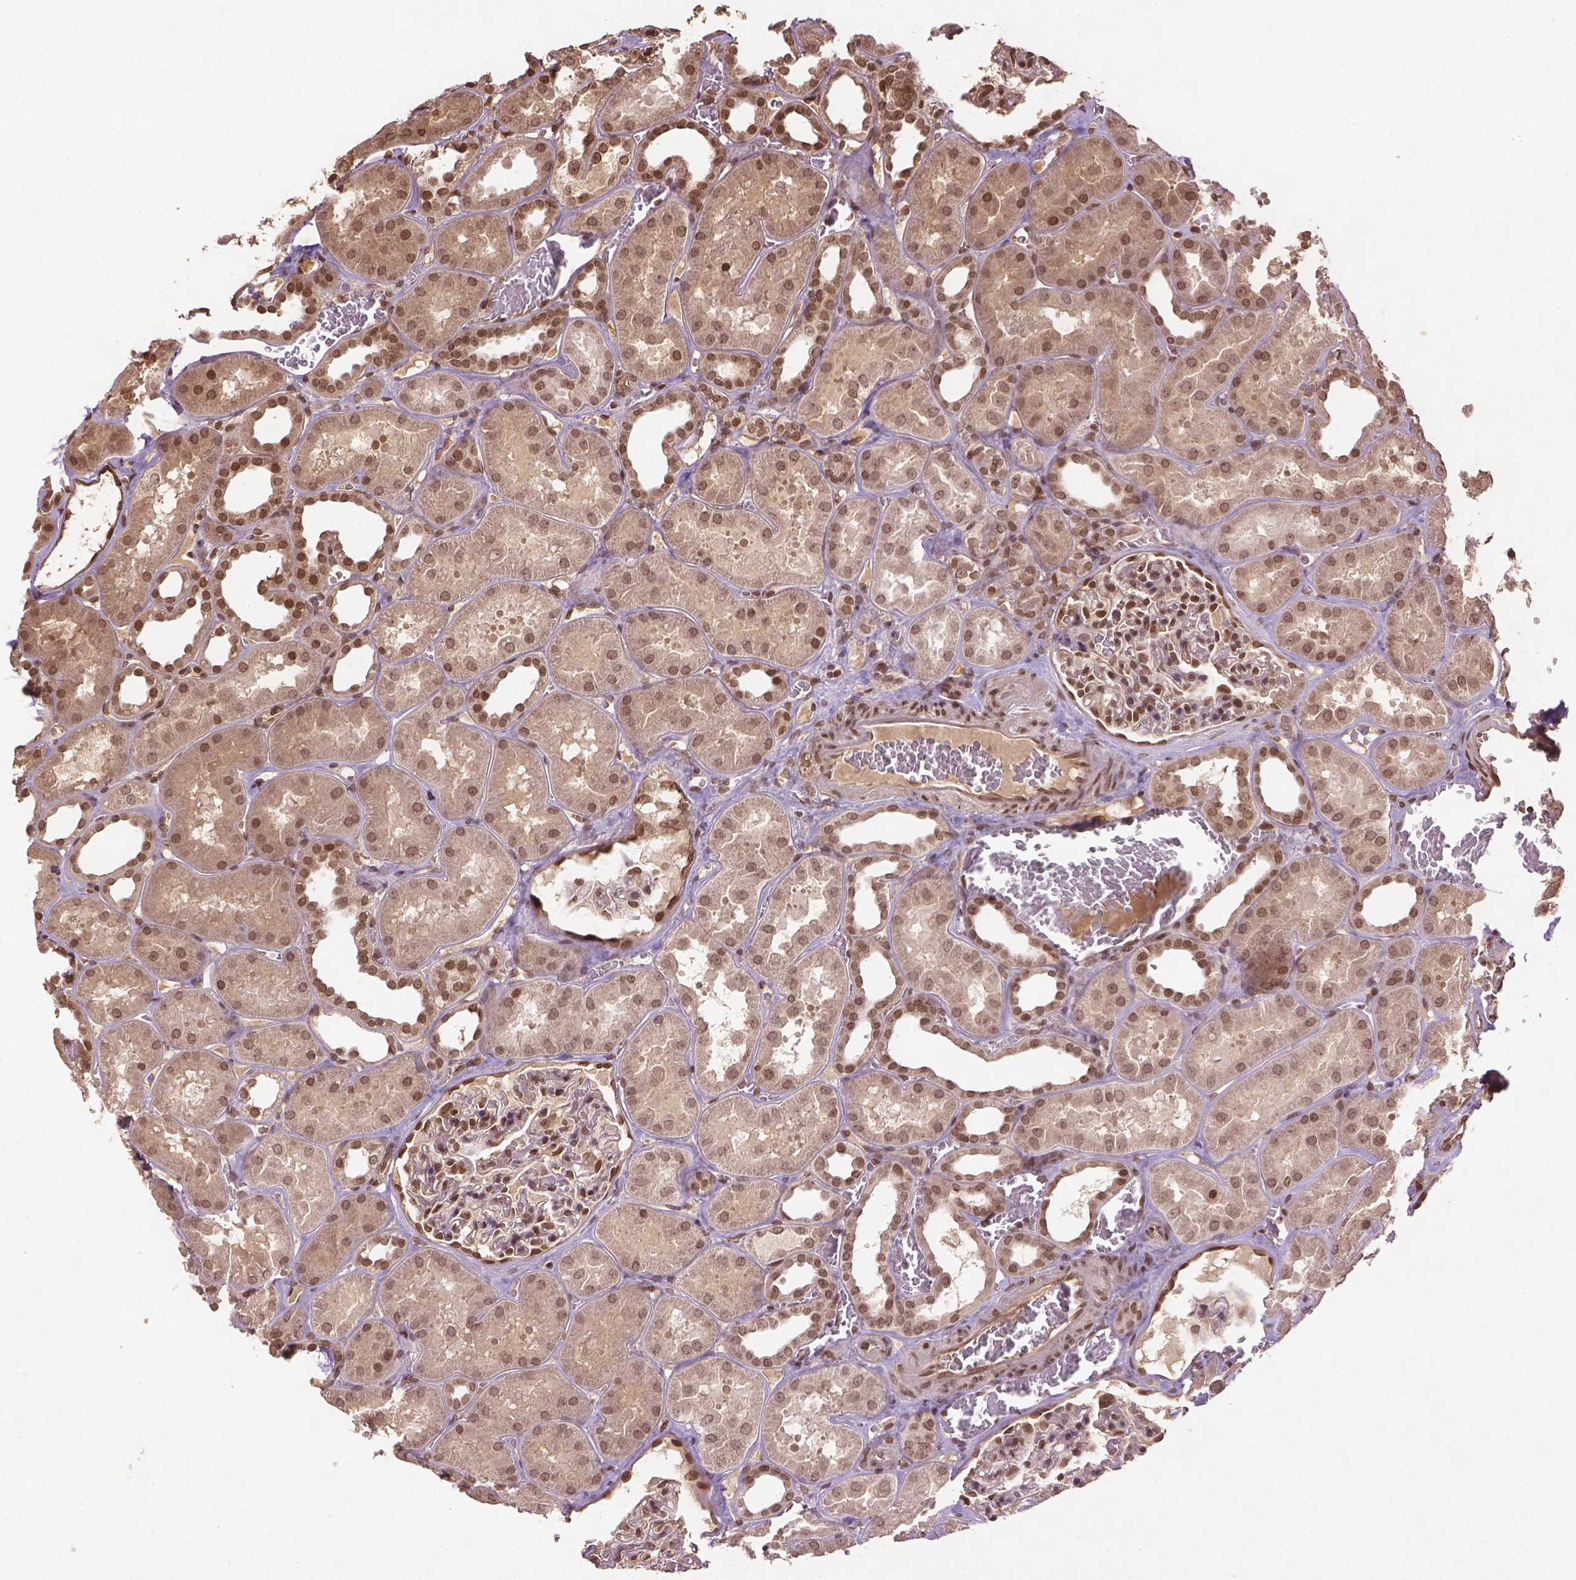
{"staining": {"intensity": "moderate", "quantity": ">75%", "location": "nuclear"}, "tissue": "kidney", "cell_type": "Cells in glomeruli", "image_type": "normal", "snomed": [{"axis": "morphology", "description": "Normal tissue, NOS"}, {"axis": "topography", "description": "Kidney"}], "caption": "A medium amount of moderate nuclear expression is seen in about >75% of cells in glomeruli in unremarkable kidney. (IHC, brightfield microscopy, high magnification).", "gene": "BANF1", "patient": {"sex": "female", "age": 41}}